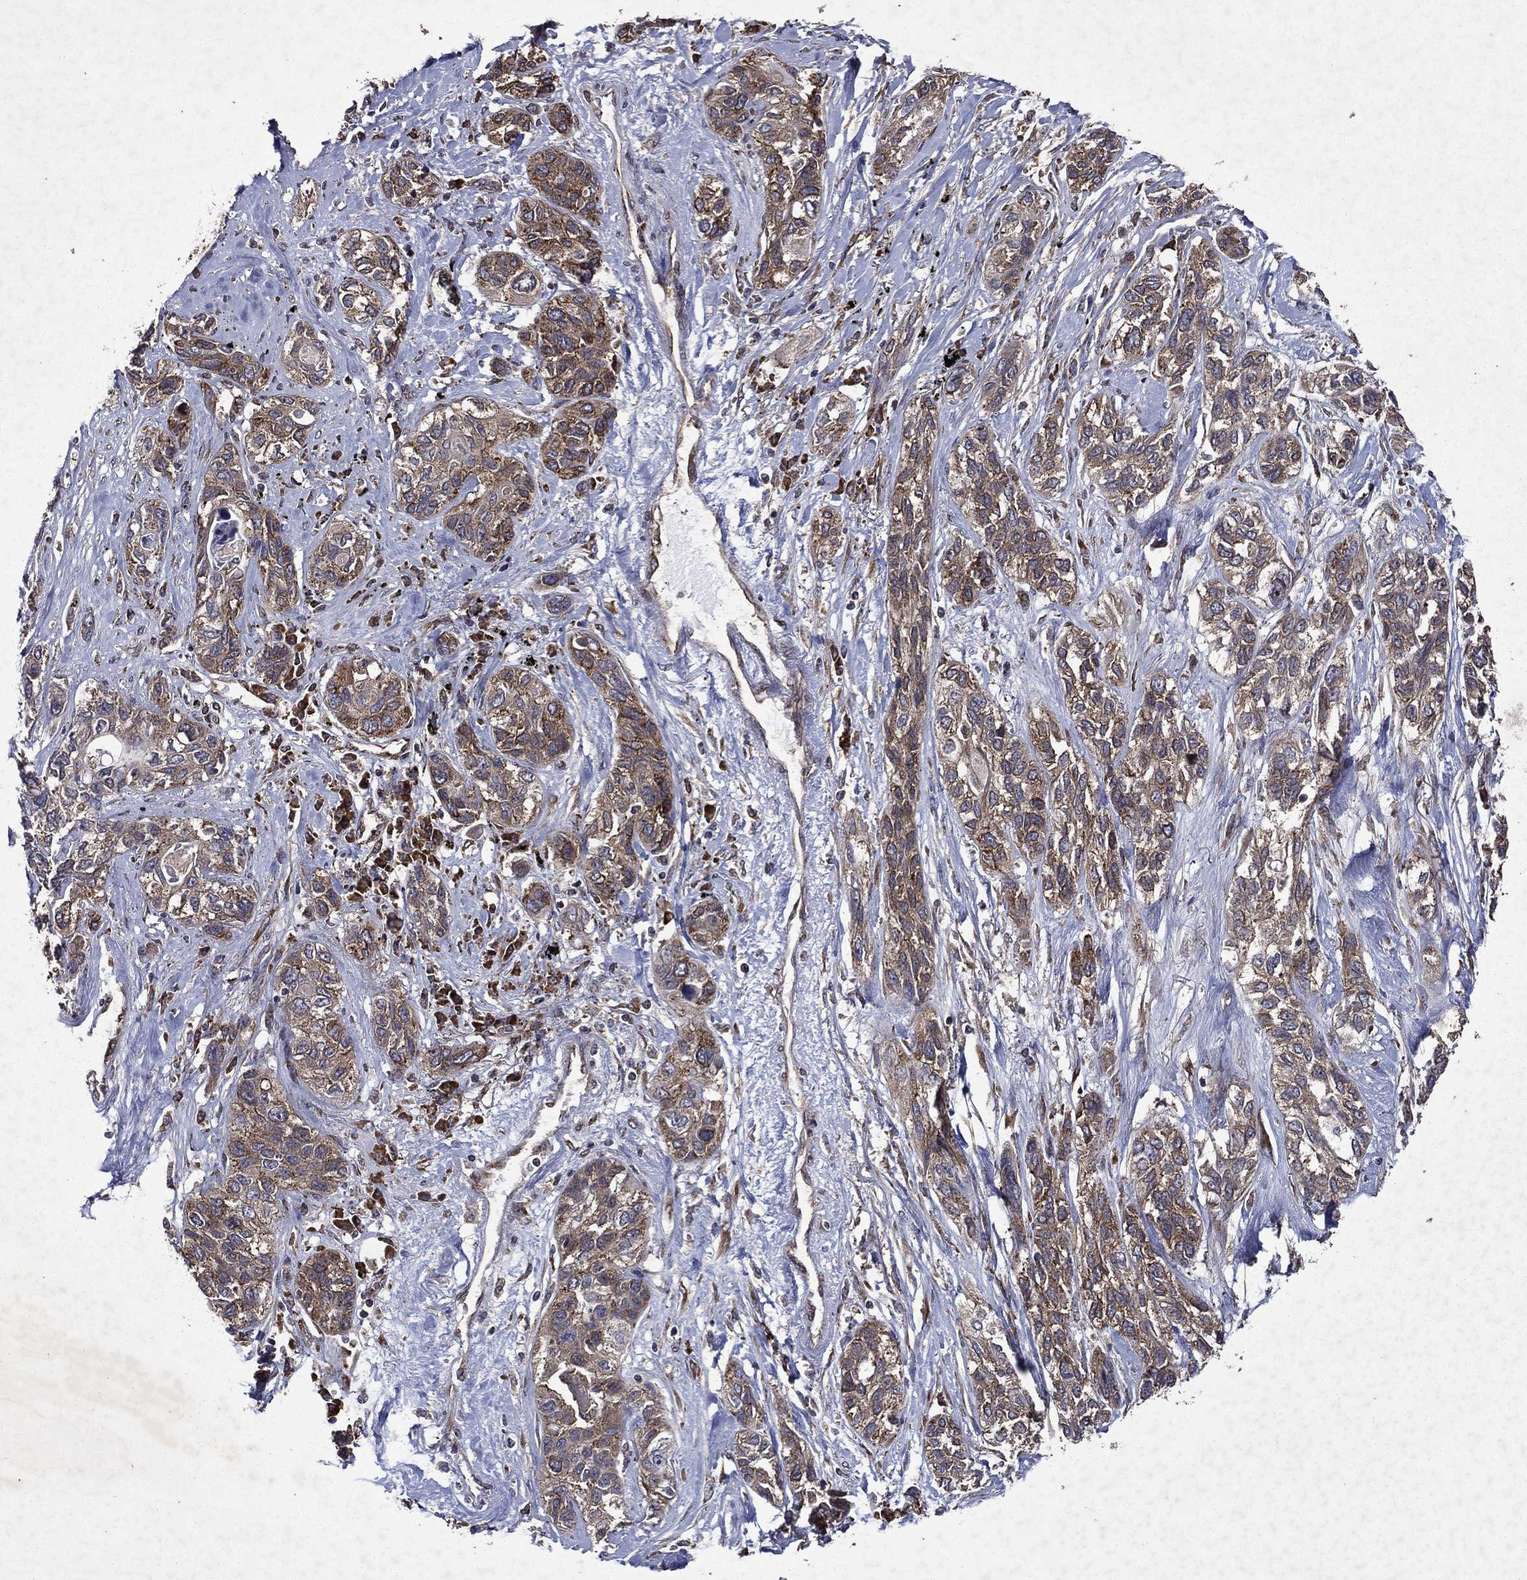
{"staining": {"intensity": "moderate", "quantity": ">75%", "location": "cytoplasmic/membranous"}, "tissue": "lung cancer", "cell_type": "Tumor cells", "image_type": "cancer", "snomed": [{"axis": "morphology", "description": "Squamous cell carcinoma, NOS"}, {"axis": "topography", "description": "Lung"}], "caption": "The micrograph demonstrates immunohistochemical staining of lung cancer (squamous cell carcinoma). There is moderate cytoplasmic/membranous expression is seen in approximately >75% of tumor cells. (DAB (3,3'-diaminobenzidine) = brown stain, brightfield microscopy at high magnification).", "gene": "EIF2B4", "patient": {"sex": "female", "age": 70}}